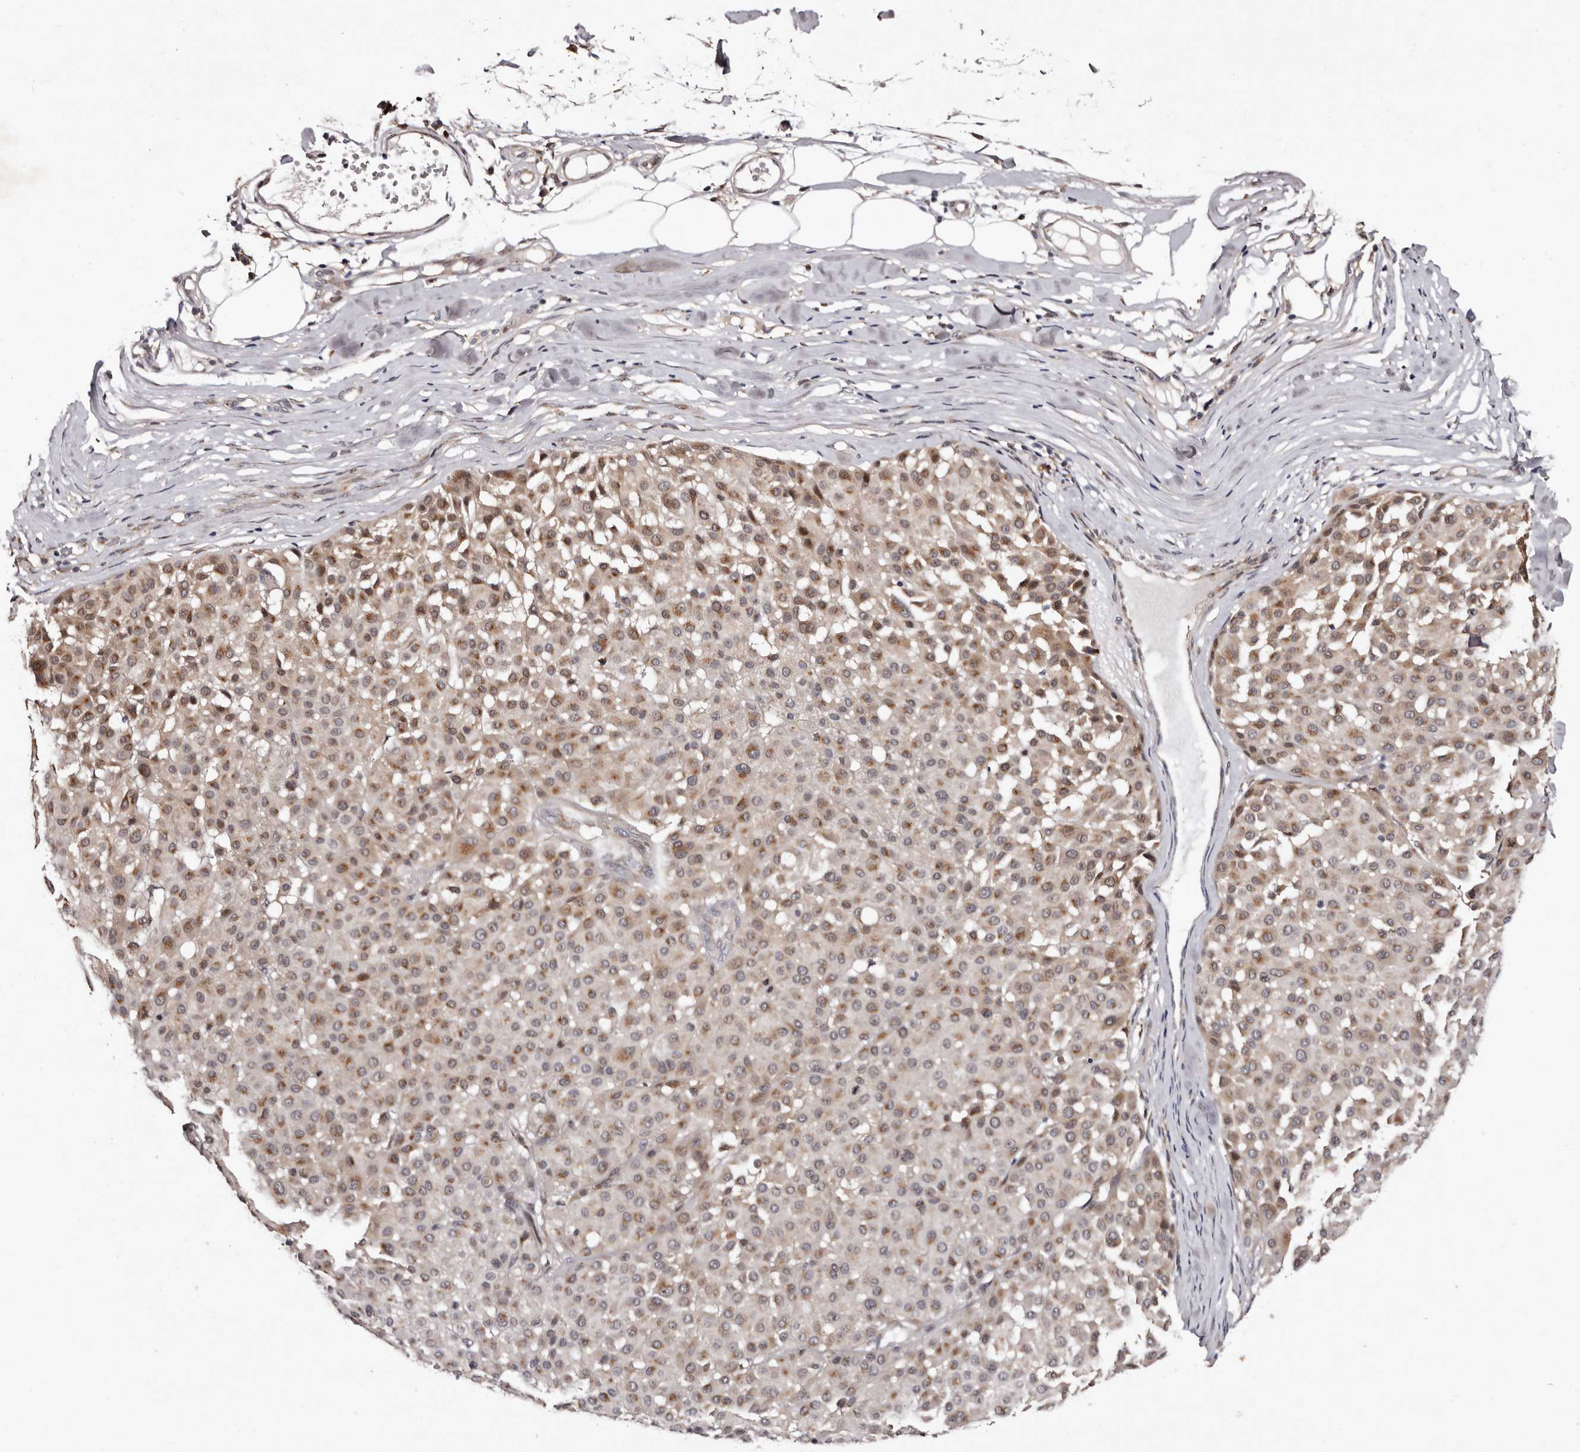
{"staining": {"intensity": "moderate", "quantity": ">75%", "location": "cytoplasmic/membranous"}, "tissue": "melanoma", "cell_type": "Tumor cells", "image_type": "cancer", "snomed": [{"axis": "morphology", "description": "Malignant melanoma, Metastatic site"}, {"axis": "topography", "description": "Soft tissue"}], "caption": "Melanoma was stained to show a protein in brown. There is medium levels of moderate cytoplasmic/membranous expression in about >75% of tumor cells. Using DAB (3,3'-diaminobenzidine) (brown) and hematoxylin (blue) stains, captured at high magnification using brightfield microscopy.", "gene": "FAM91A1", "patient": {"sex": "male", "age": 41}}